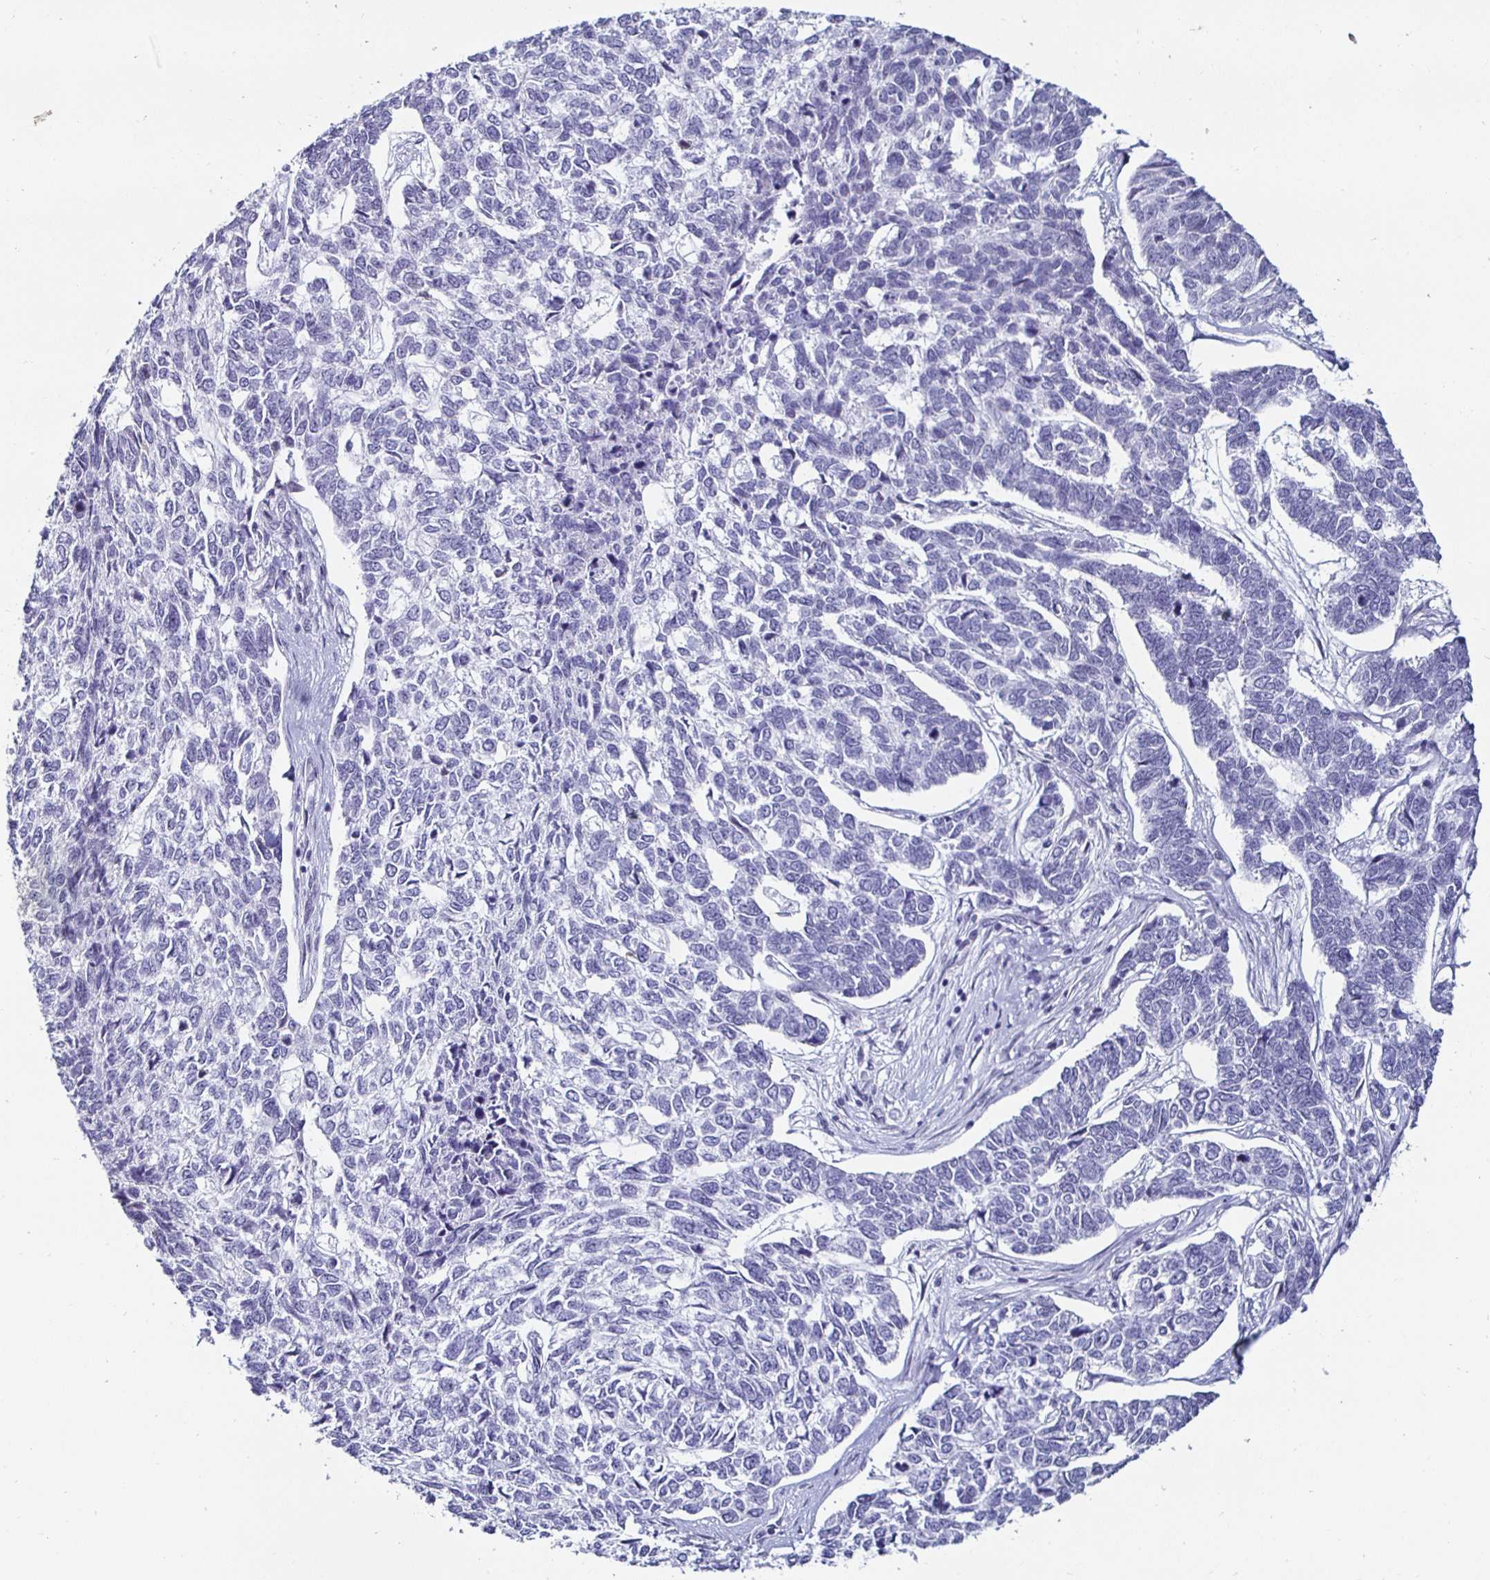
{"staining": {"intensity": "negative", "quantity": "none", "location": "none"}, "tissue": "skin cancer", "cell_type": "Tumor cells", "image_type": "cancer", "snomed": [{"axis": "morphology", "description": "Basal cell carcinoma"}, {"axis": "topography", "description": "Skin"}], "caption": "A photomicrograph of skin basal cell carcinoma stained for a protein shows no brown staining in tumor cells. (Brightfield microscopy of DAB immunohistochemistry (IHC) at high magnification).", "gene": "KRT4", "patient": {"sex": "female", "age": 65}}